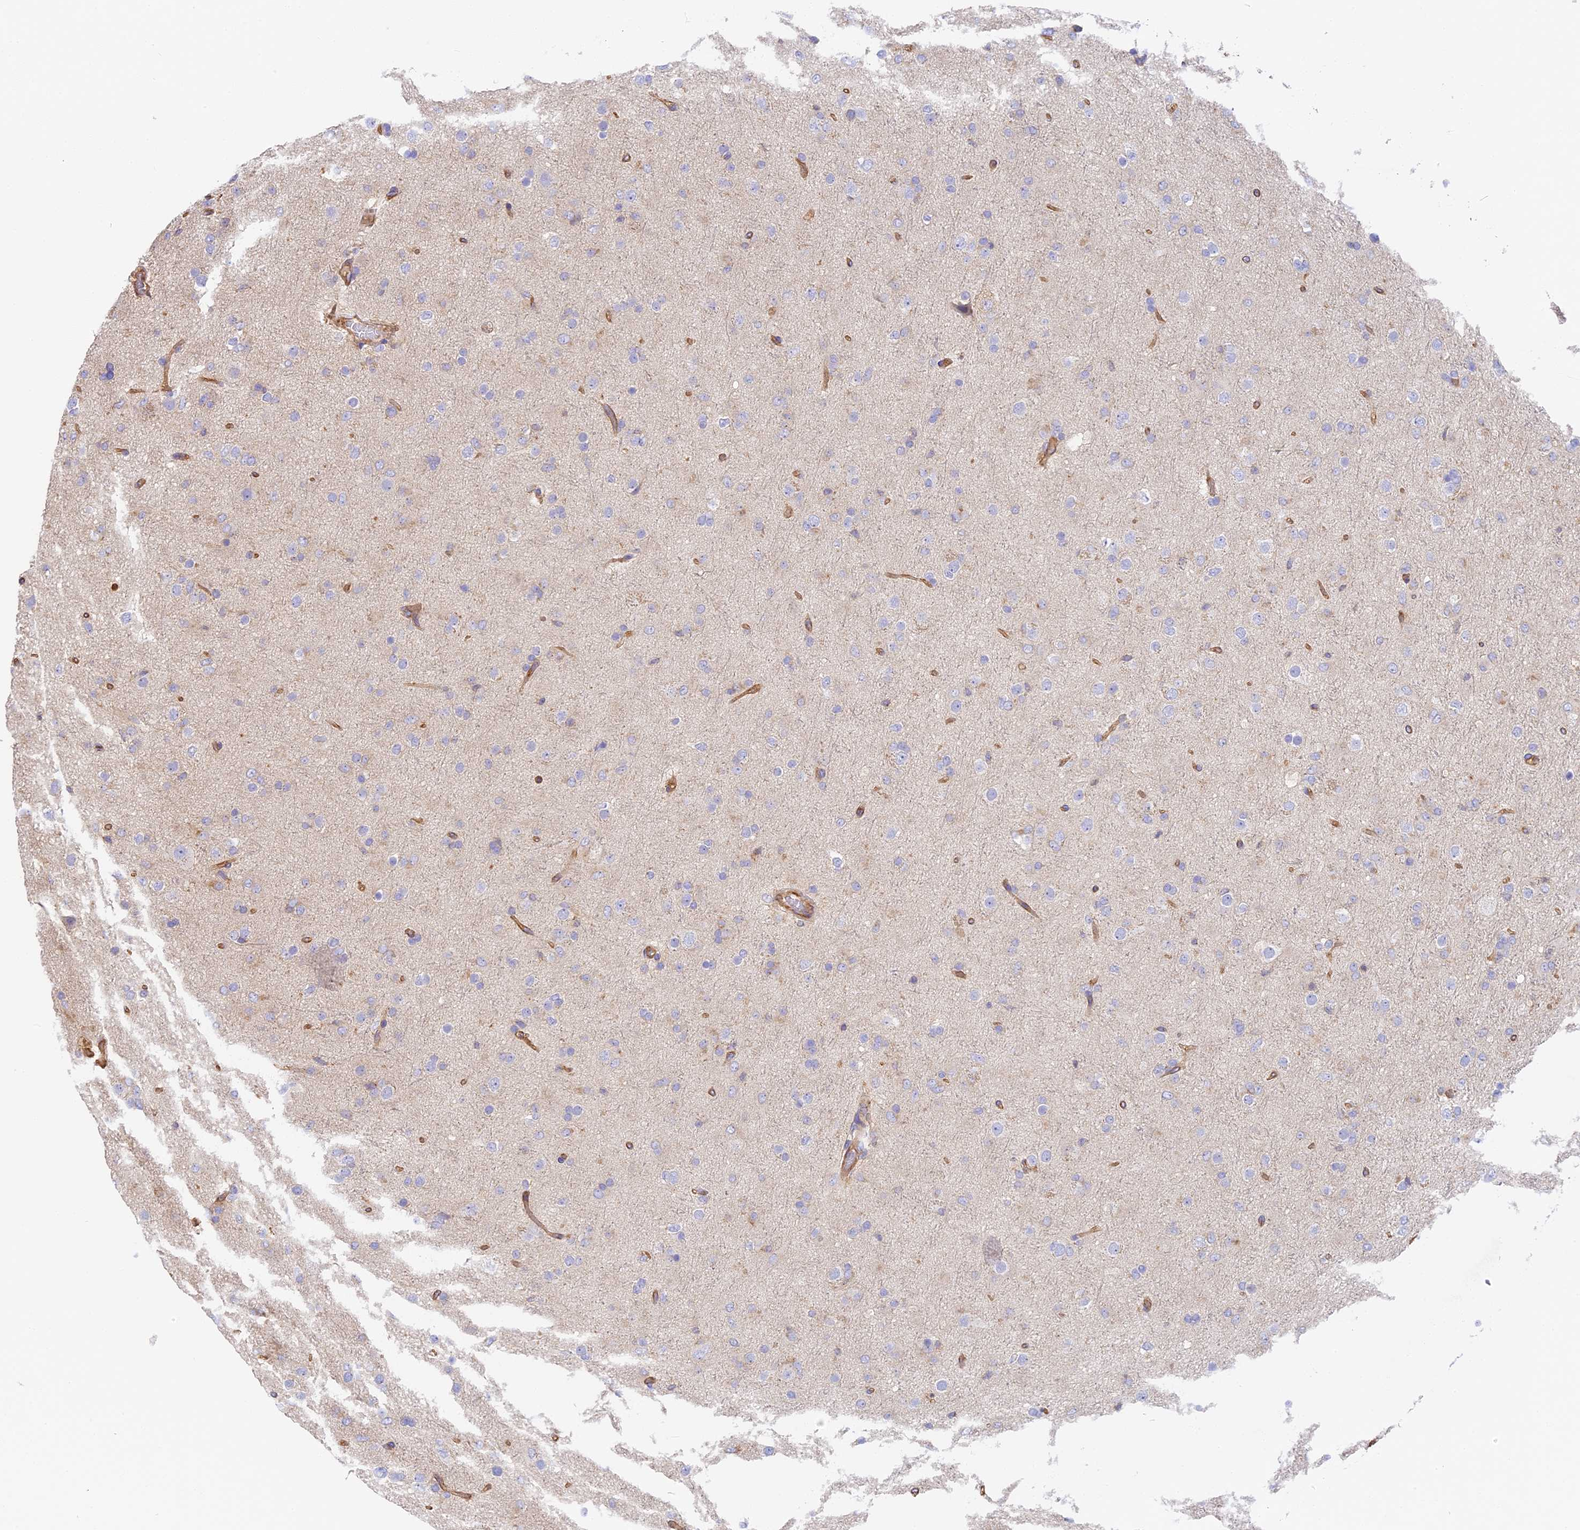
{"staining": {"intensity": "negative", "quantity": "none", "location": "none"}, "tissue": "glioma", "cell_type": "Tumor cells", "image_type": "cancer", "snomed": [{"axis": "morphology", "description": "Glioma, malignant, Low grade"}, {"axis": "topography", "description": "Brain"}], "caption": "Immunohistochemical staining of human glioma demonstrates no significant positivity in tumor cells.", "gene": "VPS18", "patient": {"sex": "male", "age": 65}}